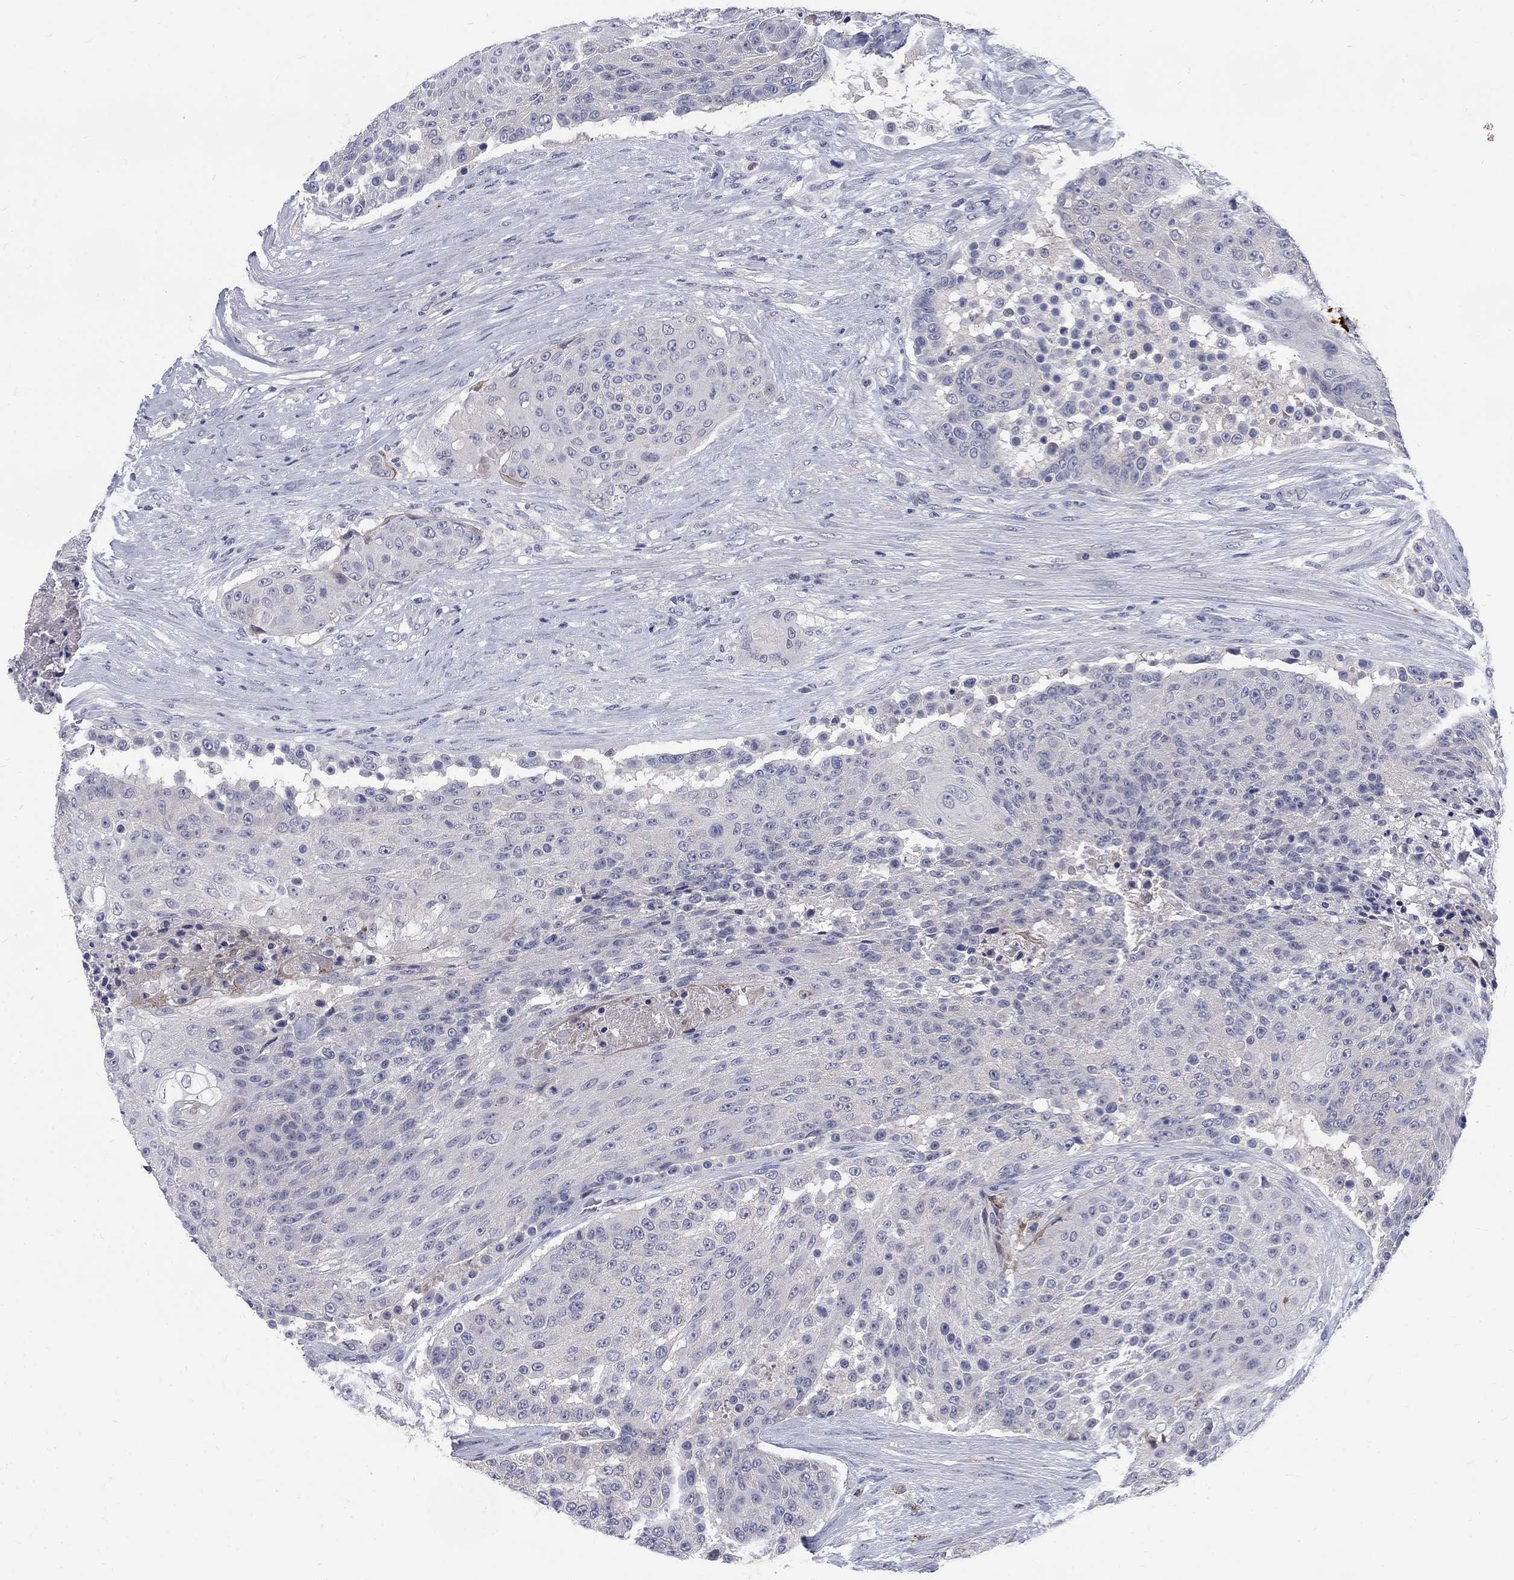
{"staining": {"intensity": "negative", "quantity": "none", "location": "none"}, "tissue": "urothelial cancer", "cell_type": "Tumor cells", "image_type": "cancer", "snomed": [{"axis": "morphology", "description": "Urothelial carcinoma, High grade"}, {"axis": "topography", "description": "Urinary bladder"}], "caption": "This is a image of IHC staining of high-grade urothelial carcinoma, which shows no staining in tumor cells.", "gene": "PHKA1", "patient": {"sex": "female", "age": 63}}